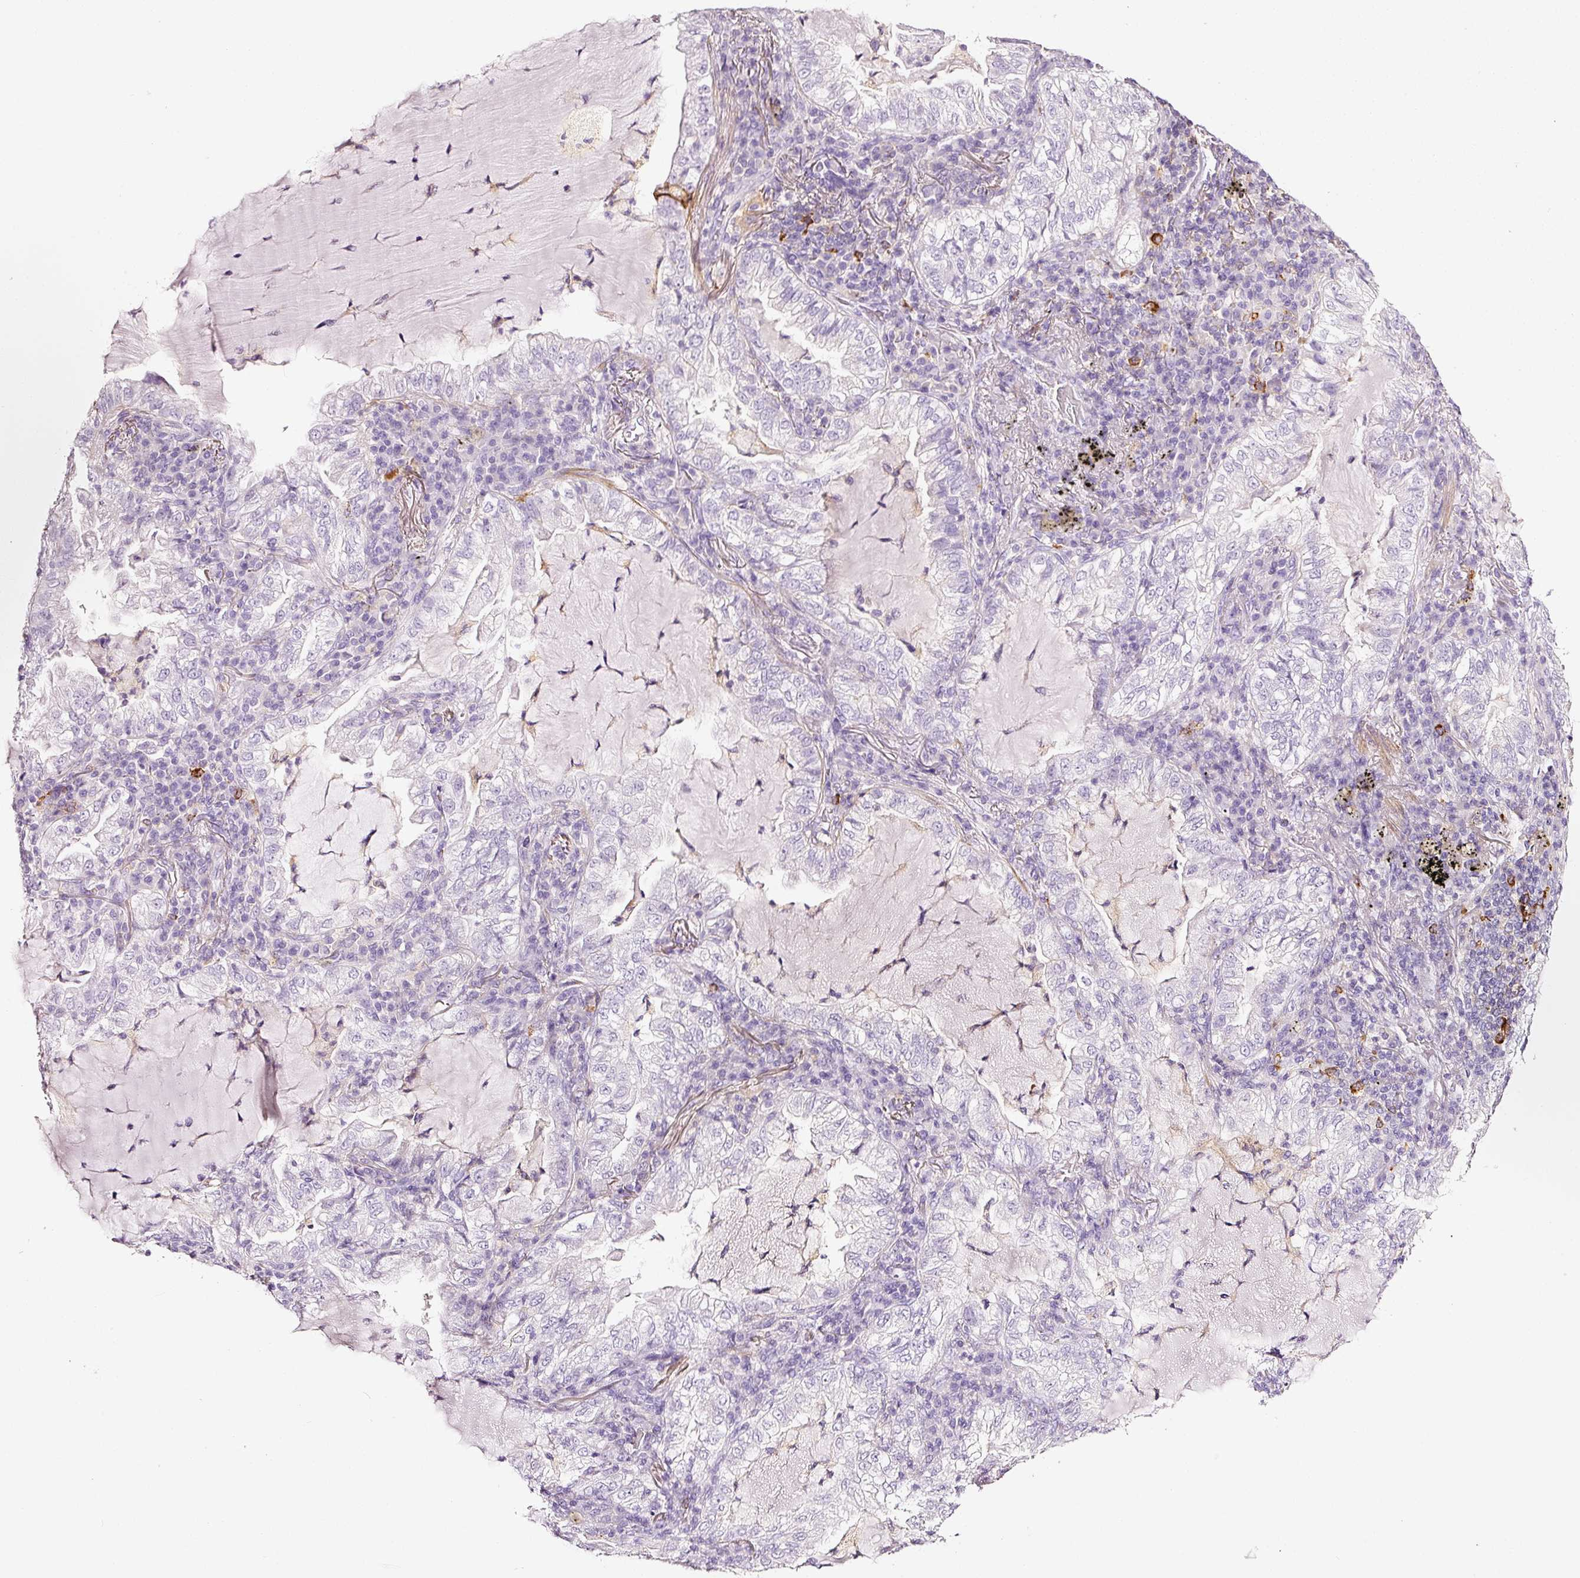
{"staining": {"intensity": "negative", "quantity": "none", "location": "none"}, "tissue": "lung cancer", "cell_type": "Tumor cells", "image_type": "cancer", "snomed": [{"axis": "morphology", "description": "Adenocarcinoma, NOS"}, {"axis": "topography", "description": "Lung"}], "caption": "This is a image of IHC staining of lung adenocarcinoma, which shows no staining in tumor cells.", "gene": "CYB561A3", "patient": {"sex": "female", "age": 73}}